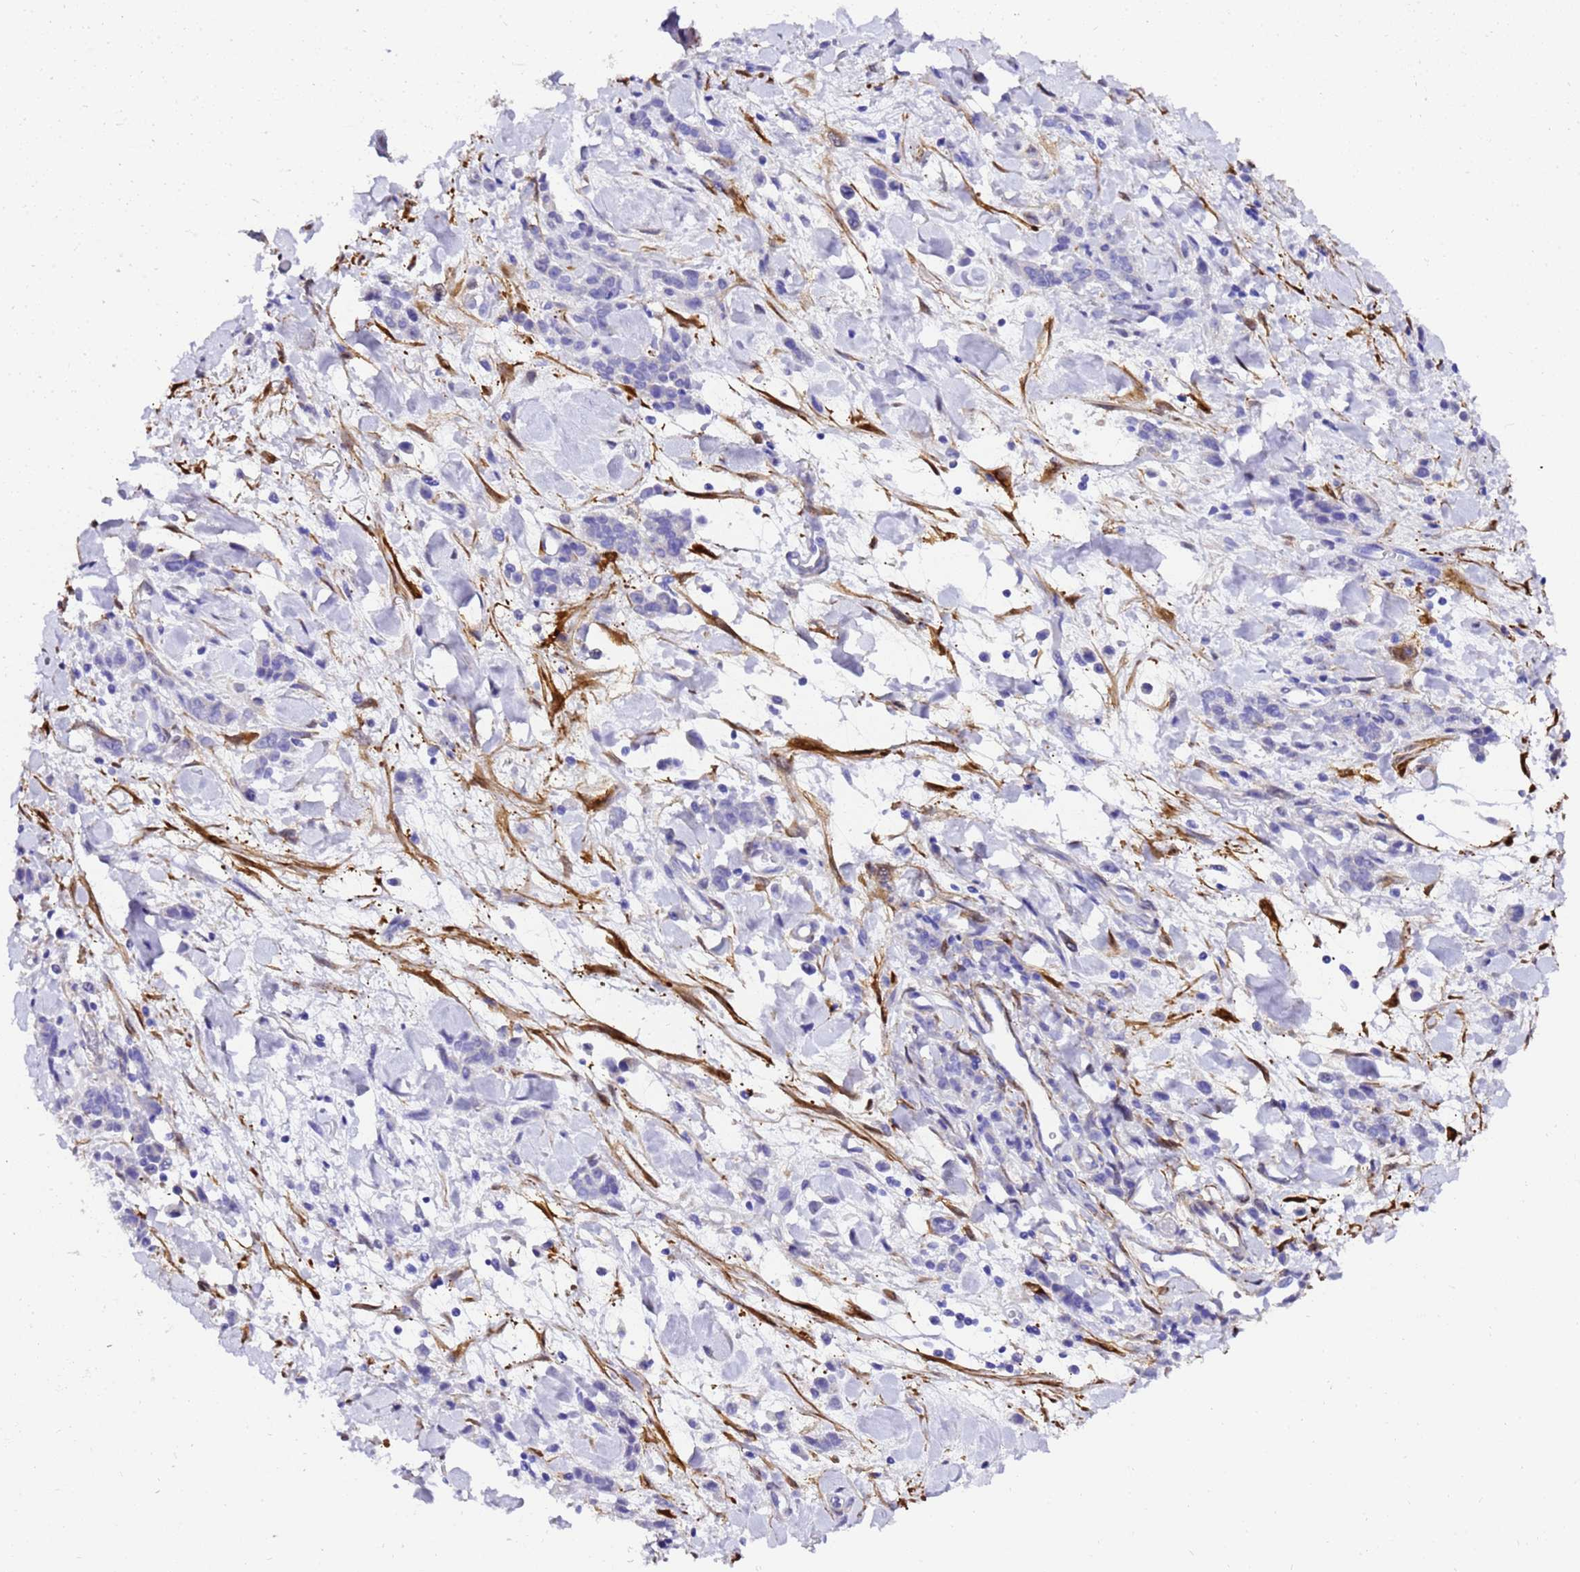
{"staining": {"intensity": "negative", "quantity": "none", "location": "none"}, "tissue": "stomach cancer", "cell_type": "Tumor cells", "image_type": "cancer", "snomed": [{"axis": "morphology", "description": "Normal tissue, NOS"}, {"axis": "morphology", "description": "Adenocarcinoma, NOS"}, {"axis": "topography", "description": "Stomach"}], "caption": "The histopathology image reveals no significant positivity in tumor cells of adenocarcinoma (stomach).", "gene": "HSPB6", "patient": {"sex": "male", "age": 82}}